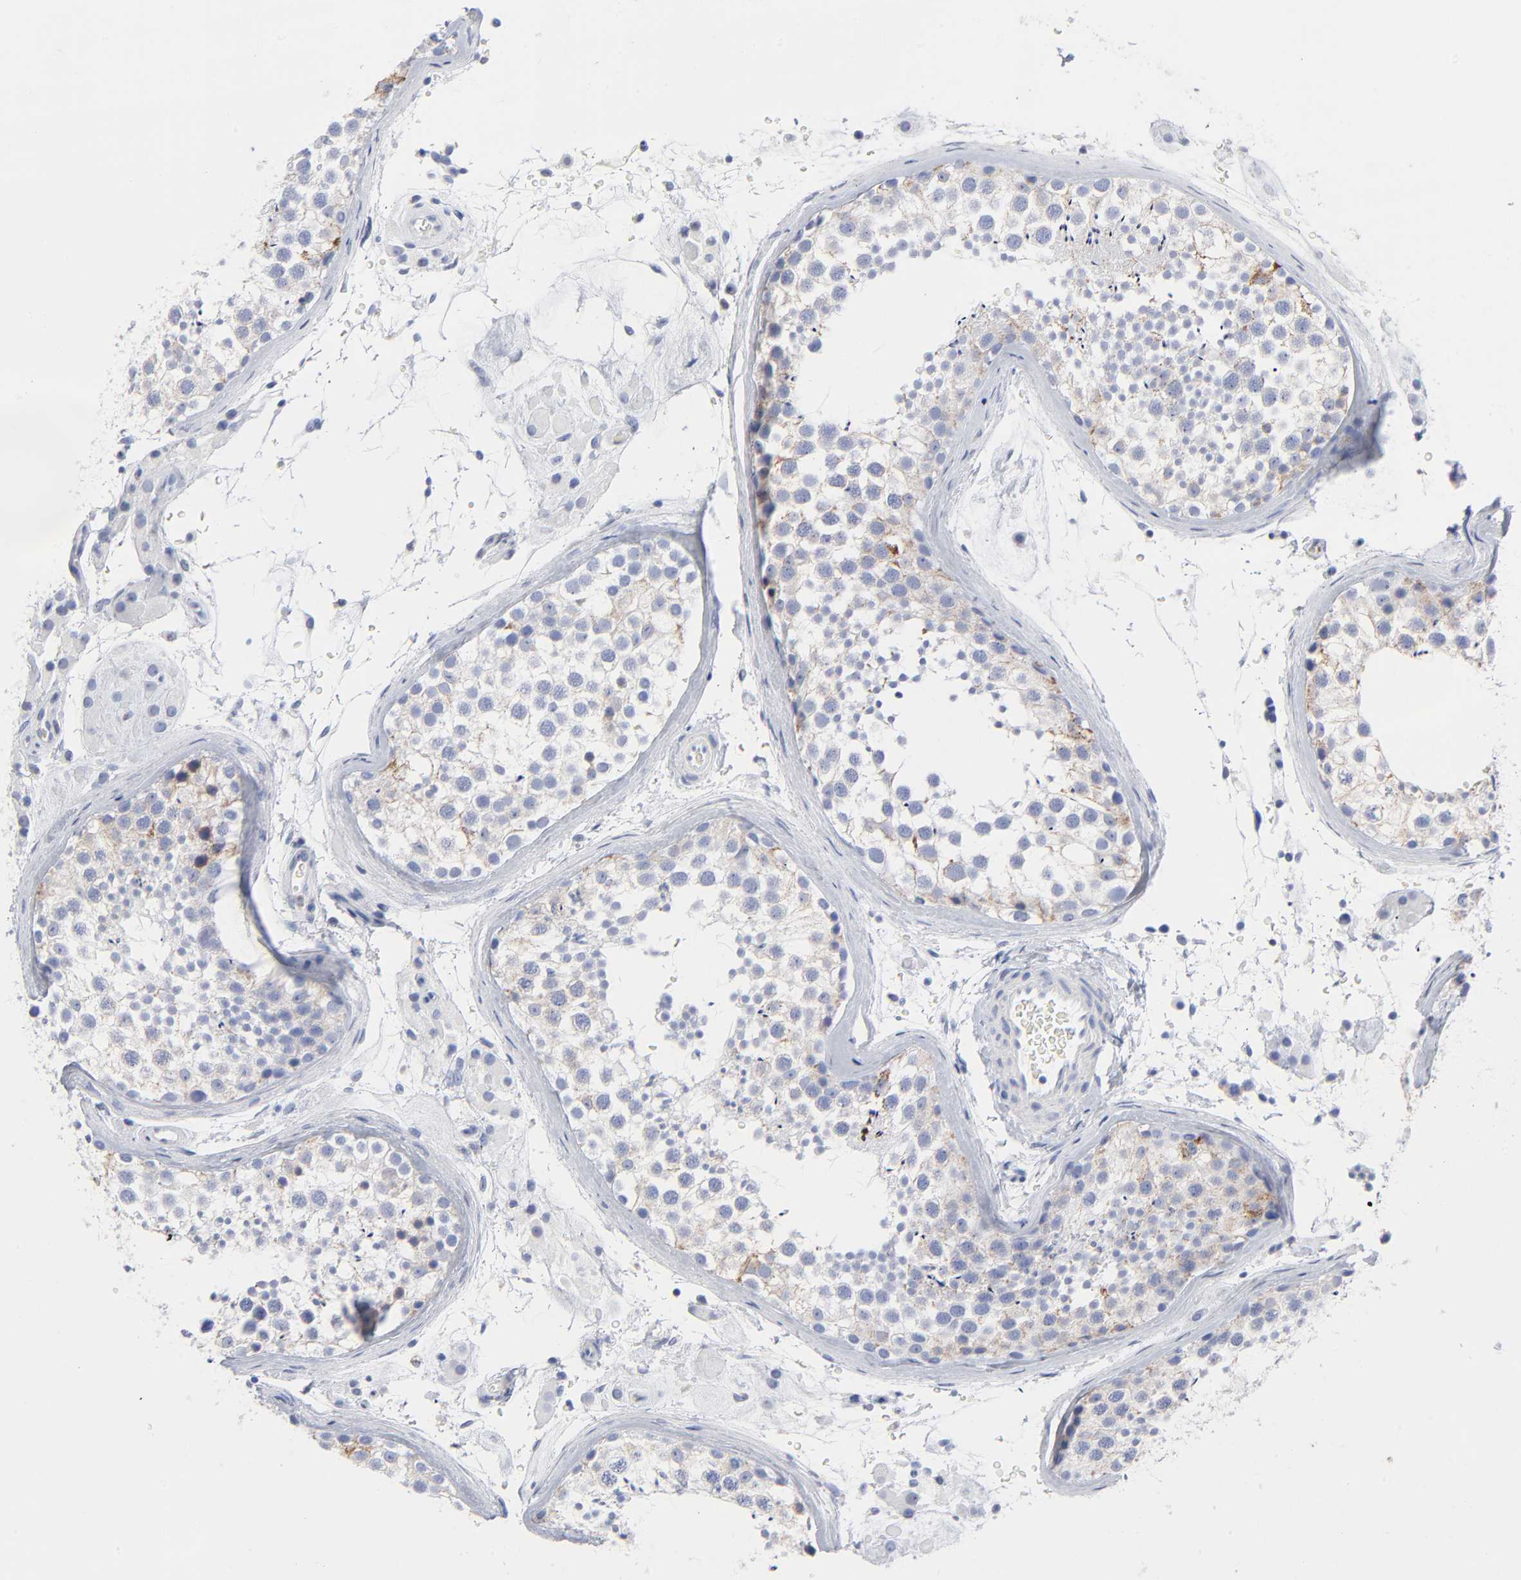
{"staining": {"intensity": "weak", "quantity": "<25%", "location": "cytoplasmic/membranous"}, "tissue": "testis", "cell_type": "Cells in seminiferous ducts", "image_type": "normal", "snomed": [{"axis": "morphology", "description": "Normal tissue, NOS"}, {"axis": "topography", "description": "Testis"}], "caption": "The histopathology image exhibits no staining of cells in seminiferous ducts in normal testis. Brightfield microscopy of IHC stained with DAB (brown) and hematoxylin (blue), captured at high magnification.", "gene": "CHCHD10", "patient": {"sex": "male", "age": 46}}